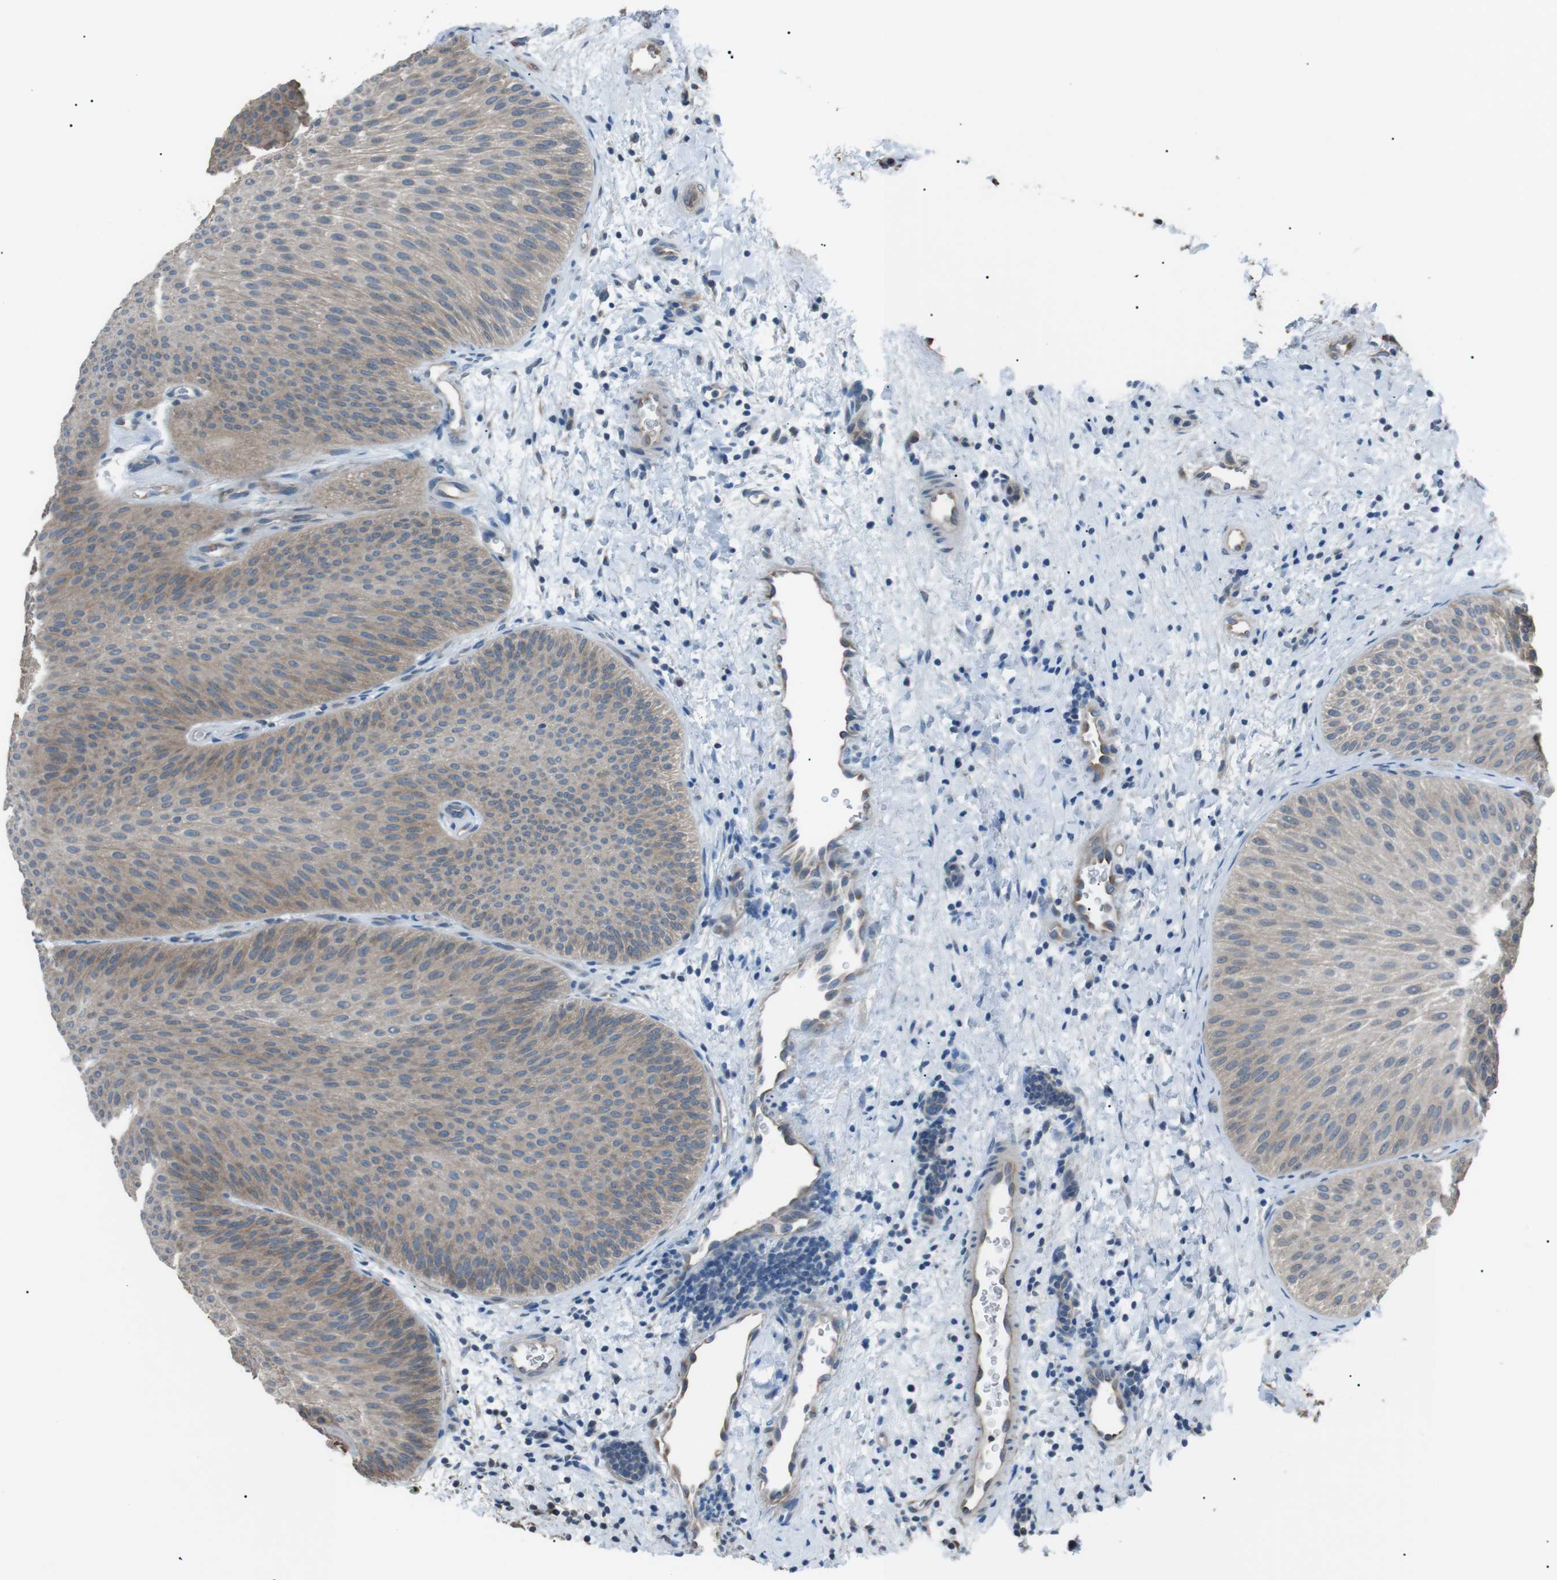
{"staining": {"intensity": "moderate", "quantity": "25%-75%", "location": "cytoplasmic/membranous"}, "tissue": "urothelial cancer", "cell_type": "Tumor cells", "image_type": "cancer", "snomed": [{"axis": "morphology", "description": "Urothelial carcinoma, Low grade"}, {"axis": "topography", "description": "Urinary bladder"}], "caption": "There is medium levels of moderate cytoplasmic/membranous expression in tumor cells of urothelial carcinoma (low-grade), as demonstrated by immunohistochemical staining (brown color).", "gene": "CDH26", "patient": {"sex": "female", "age": 60}}